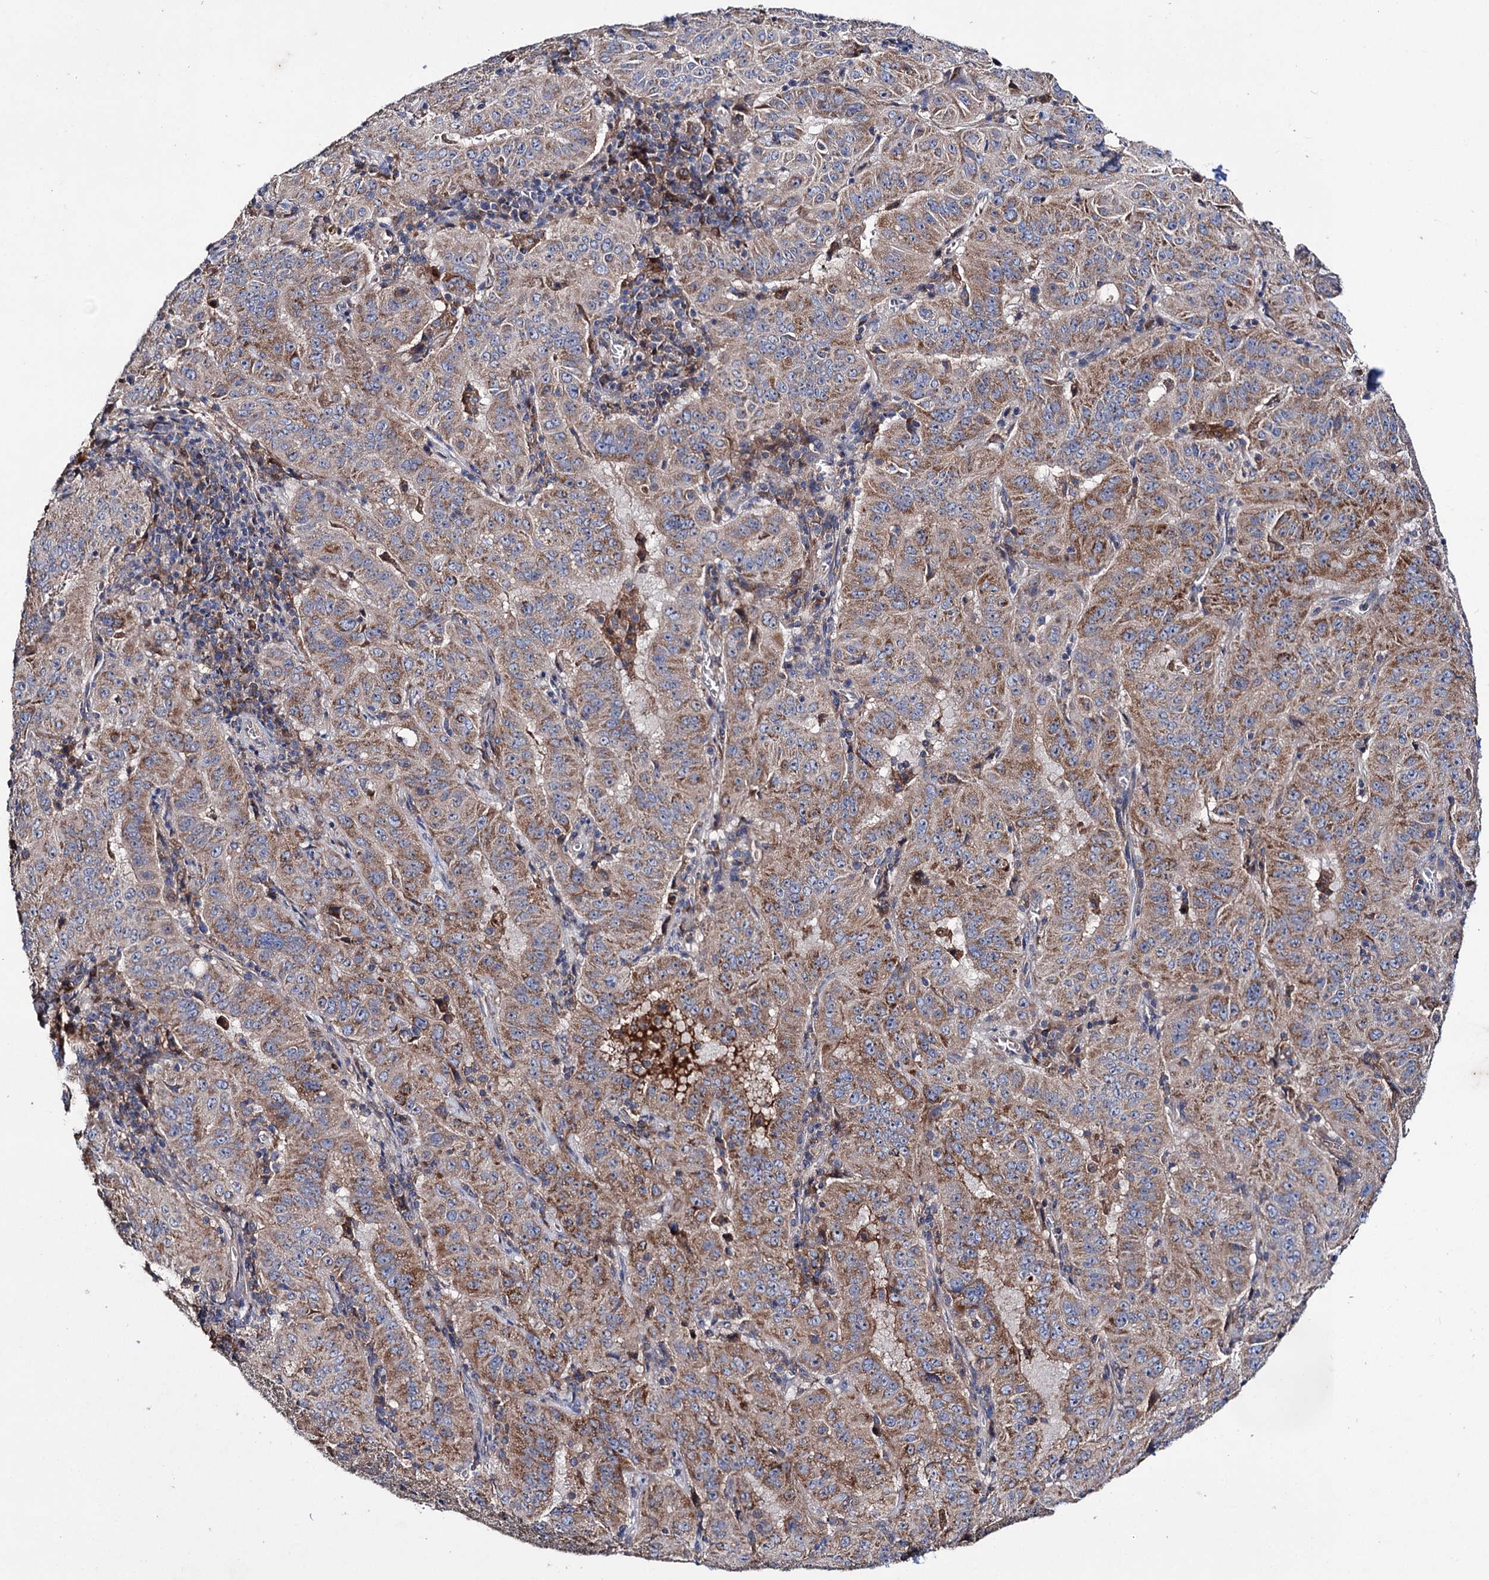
{"staining": {"intensity": "moderate", "quantity": ">75%", "location": "cytoplasmic/membranous"}, "tissue": "pancreatic cancer", "cell_type": "Tumor cells", "image_type": "cancer", "snomed": [{"axis": "morphology", "description": "Adenocarcinoma, NOS"}, {"axis": "topography", "description": "Pancreas"}], "caption": "Pancreatic cancer tissue demonstrates moderate cytoplasmic/membranous expression in approximately >75% of tumor cells (IHC, brightfield microscopy, high magnification).", "gene": "CLPB", "patient": {"sex": "male", "age": 63}}